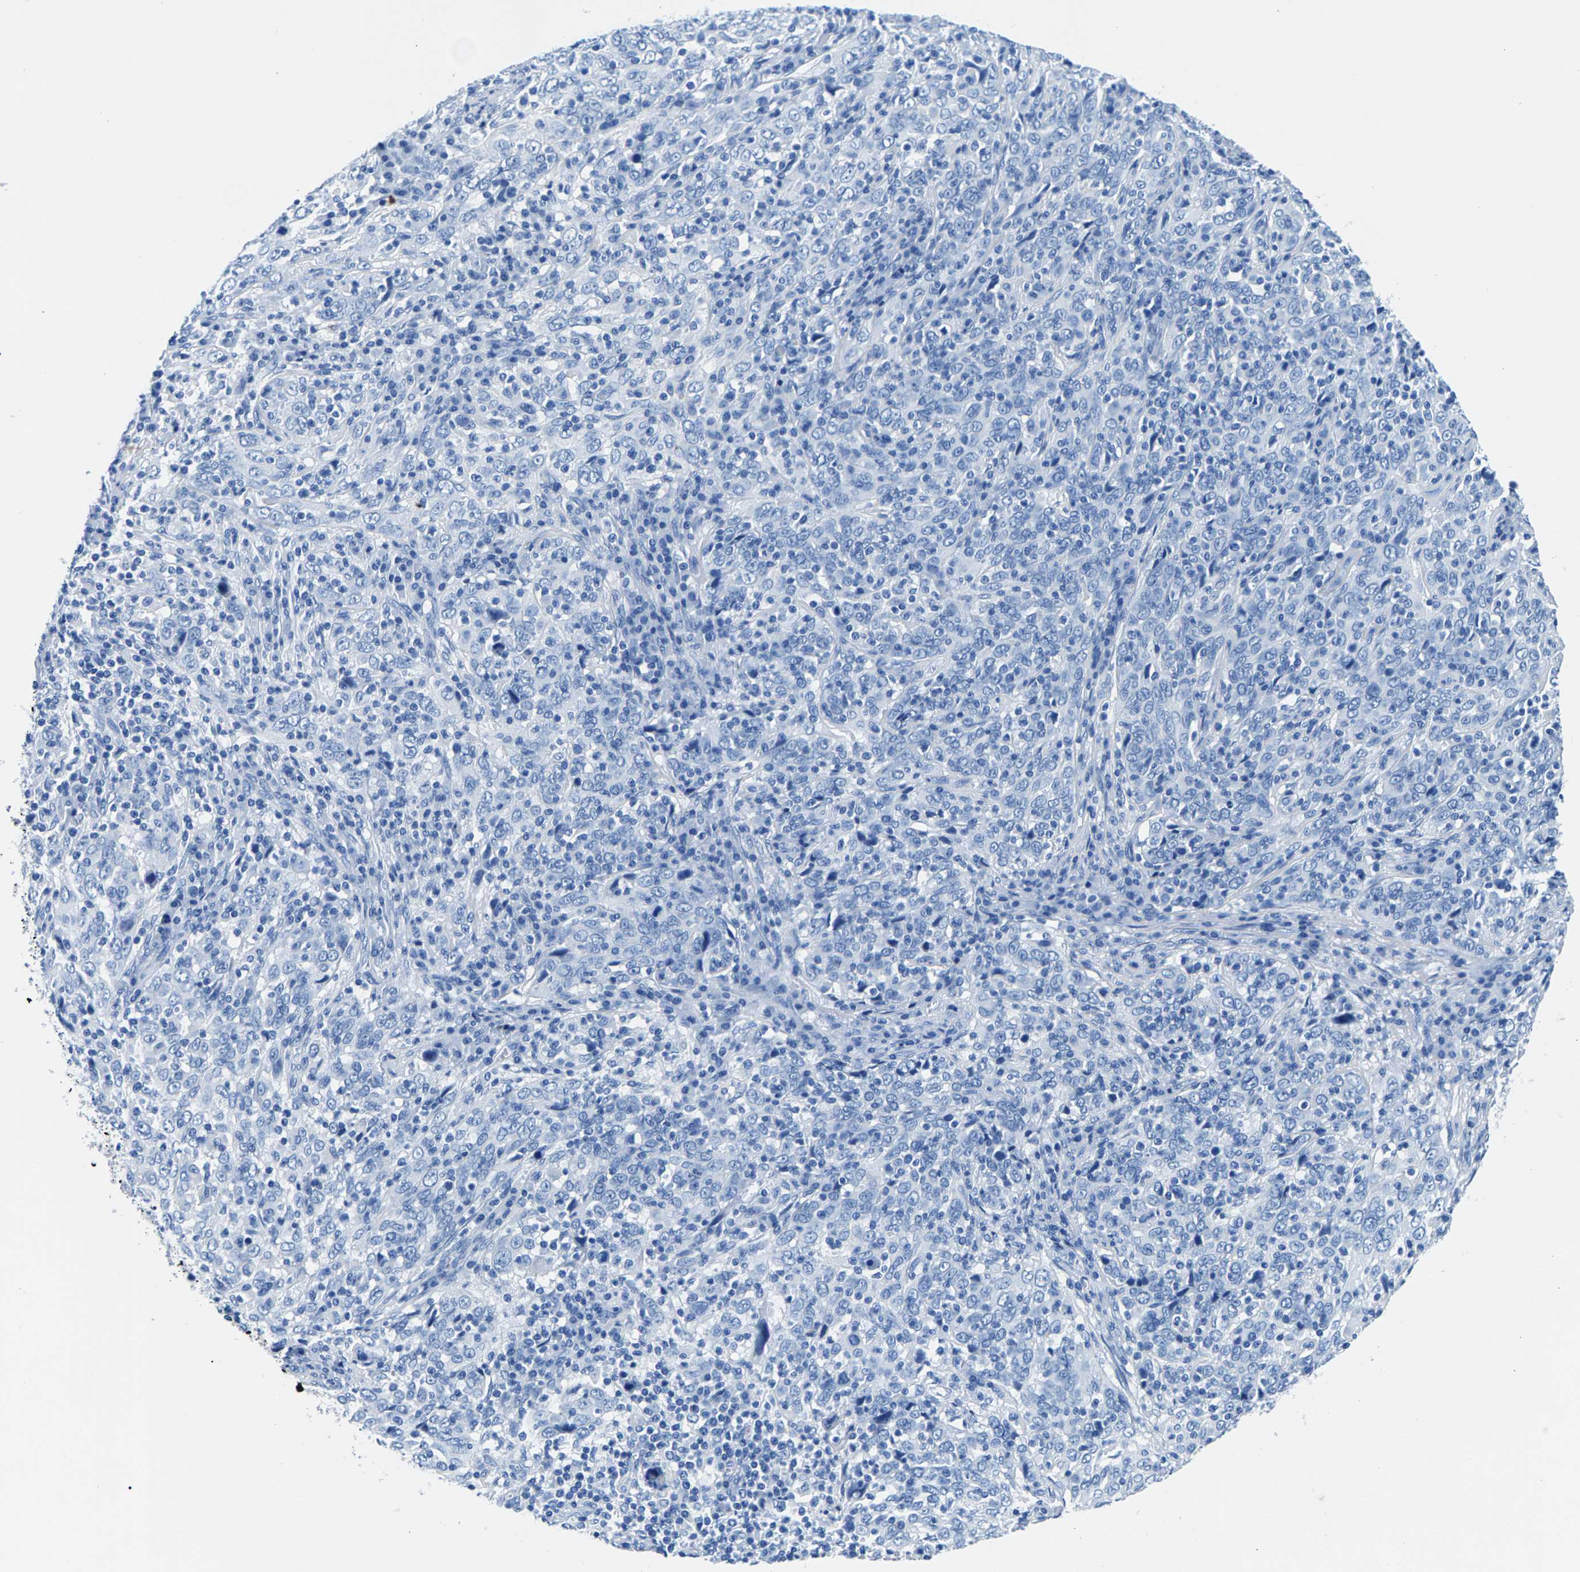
{"staining": {"intensity": "negative", "quantity": "none", "location": "none"}, "tissue": "cervical cancer", "cell_type": "Tumor cells", "image_type": "cancer", "snomed": [{"axis": "morphology", "description": "Squamous cell carcinoma, NOS"}, {"axis": "topography", "description": "Cervix"}], "caption": "This is a image of immunohistochemistry staining of cervical squamous cell carcinoma, which shows no staining in tumor cells. Nuclei are stained in blue.", "gene": "CPS1", "patient": {"sex": "female", "age": 46}}